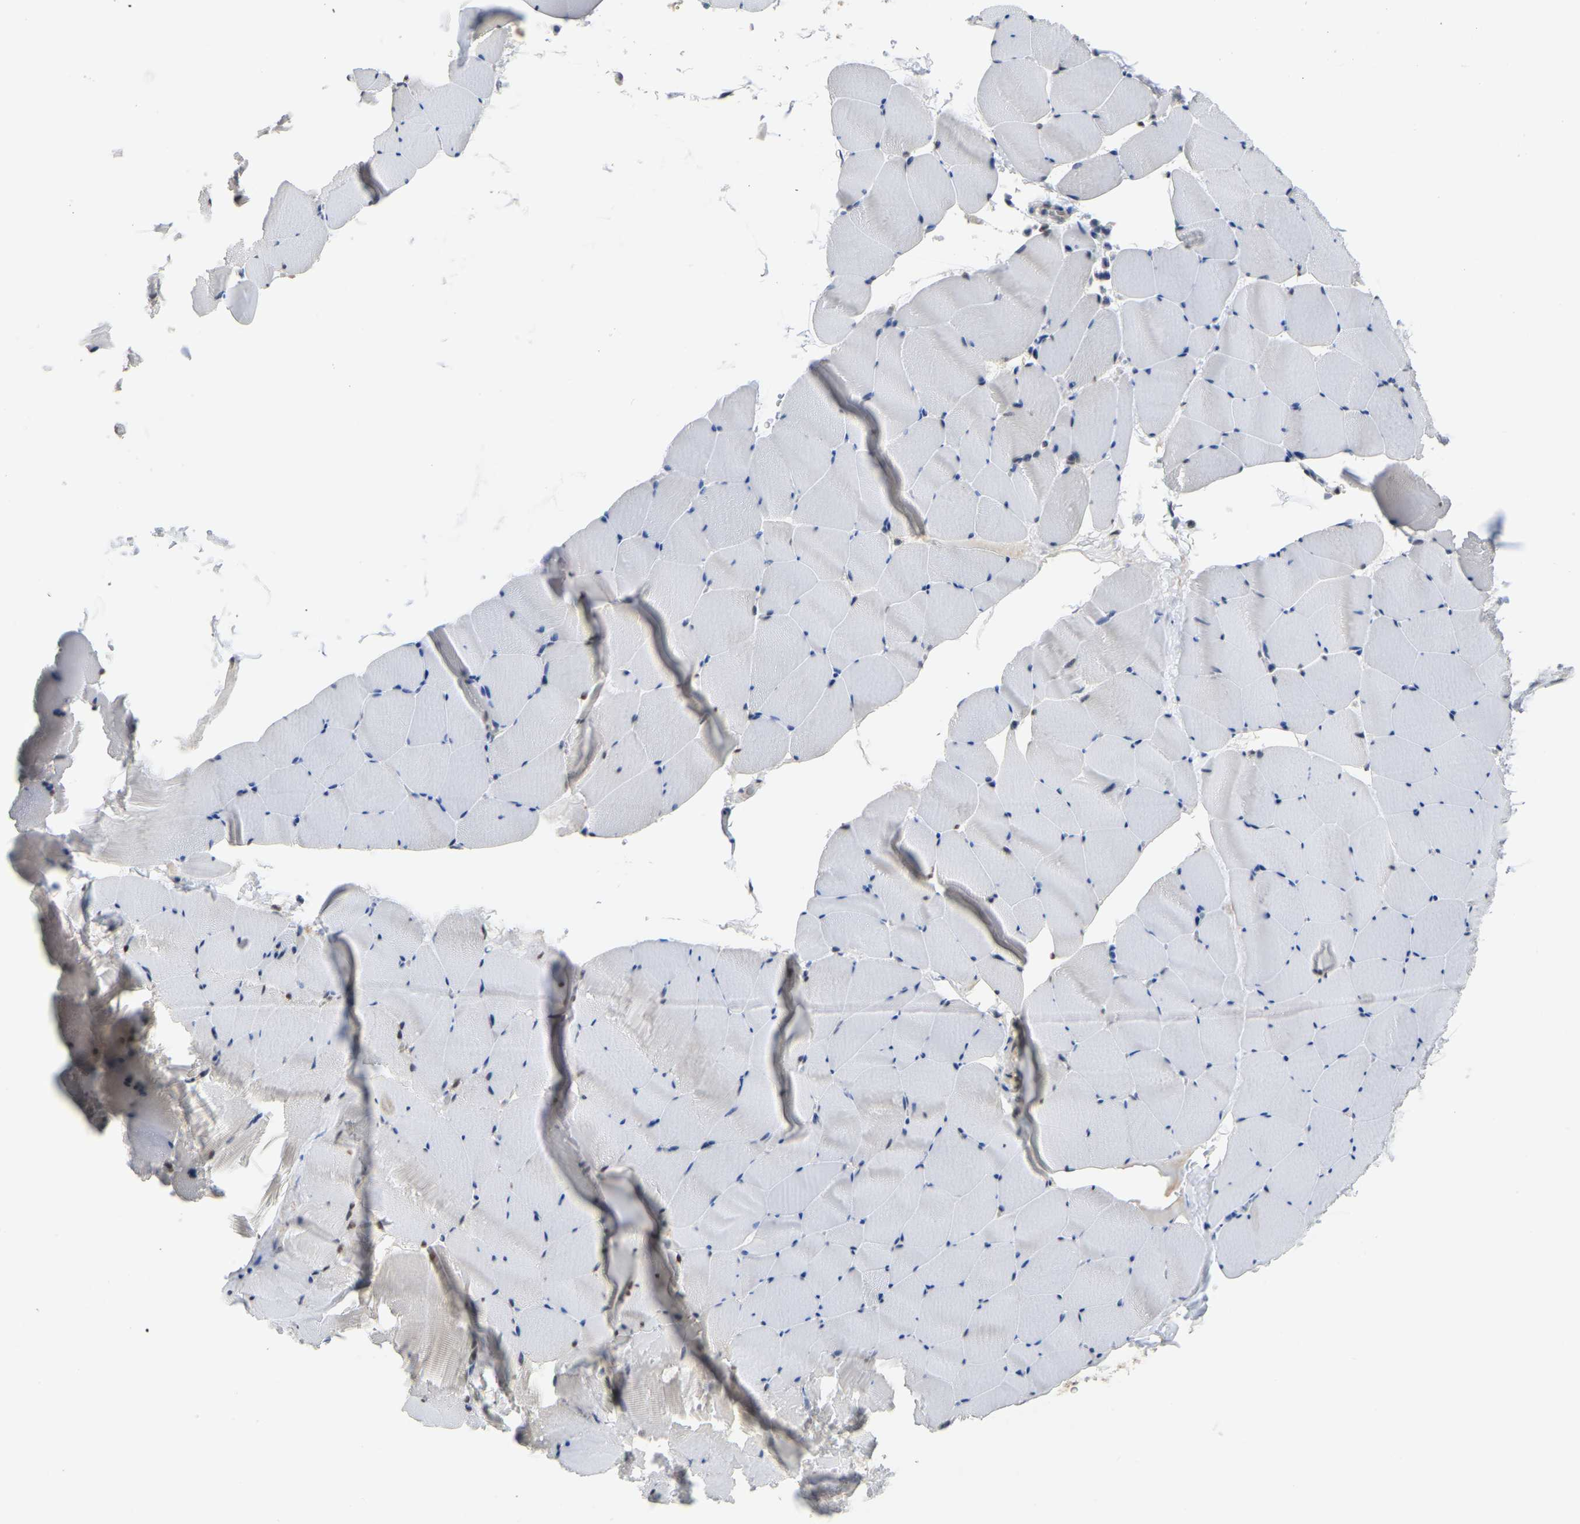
{"staining": {"intensity": "moderate", "quantity": "<25%", "location": "nuclear"}, "tissue": "skeletal muscle", "cell_type": "Myocytes", "image_type": "normal", "snomed": [{"axis": "morphology", "description": "Normal tissue, NOS"}, {"axis": "topography", "description": "Skeletal muscle"}], "caption": "Moderate nuclear protein staining is identified in approximately <25% of myocytes in skeletal muscle.", "gene": "KLRG2", "patient": {"sex": "male", "age": 62}}